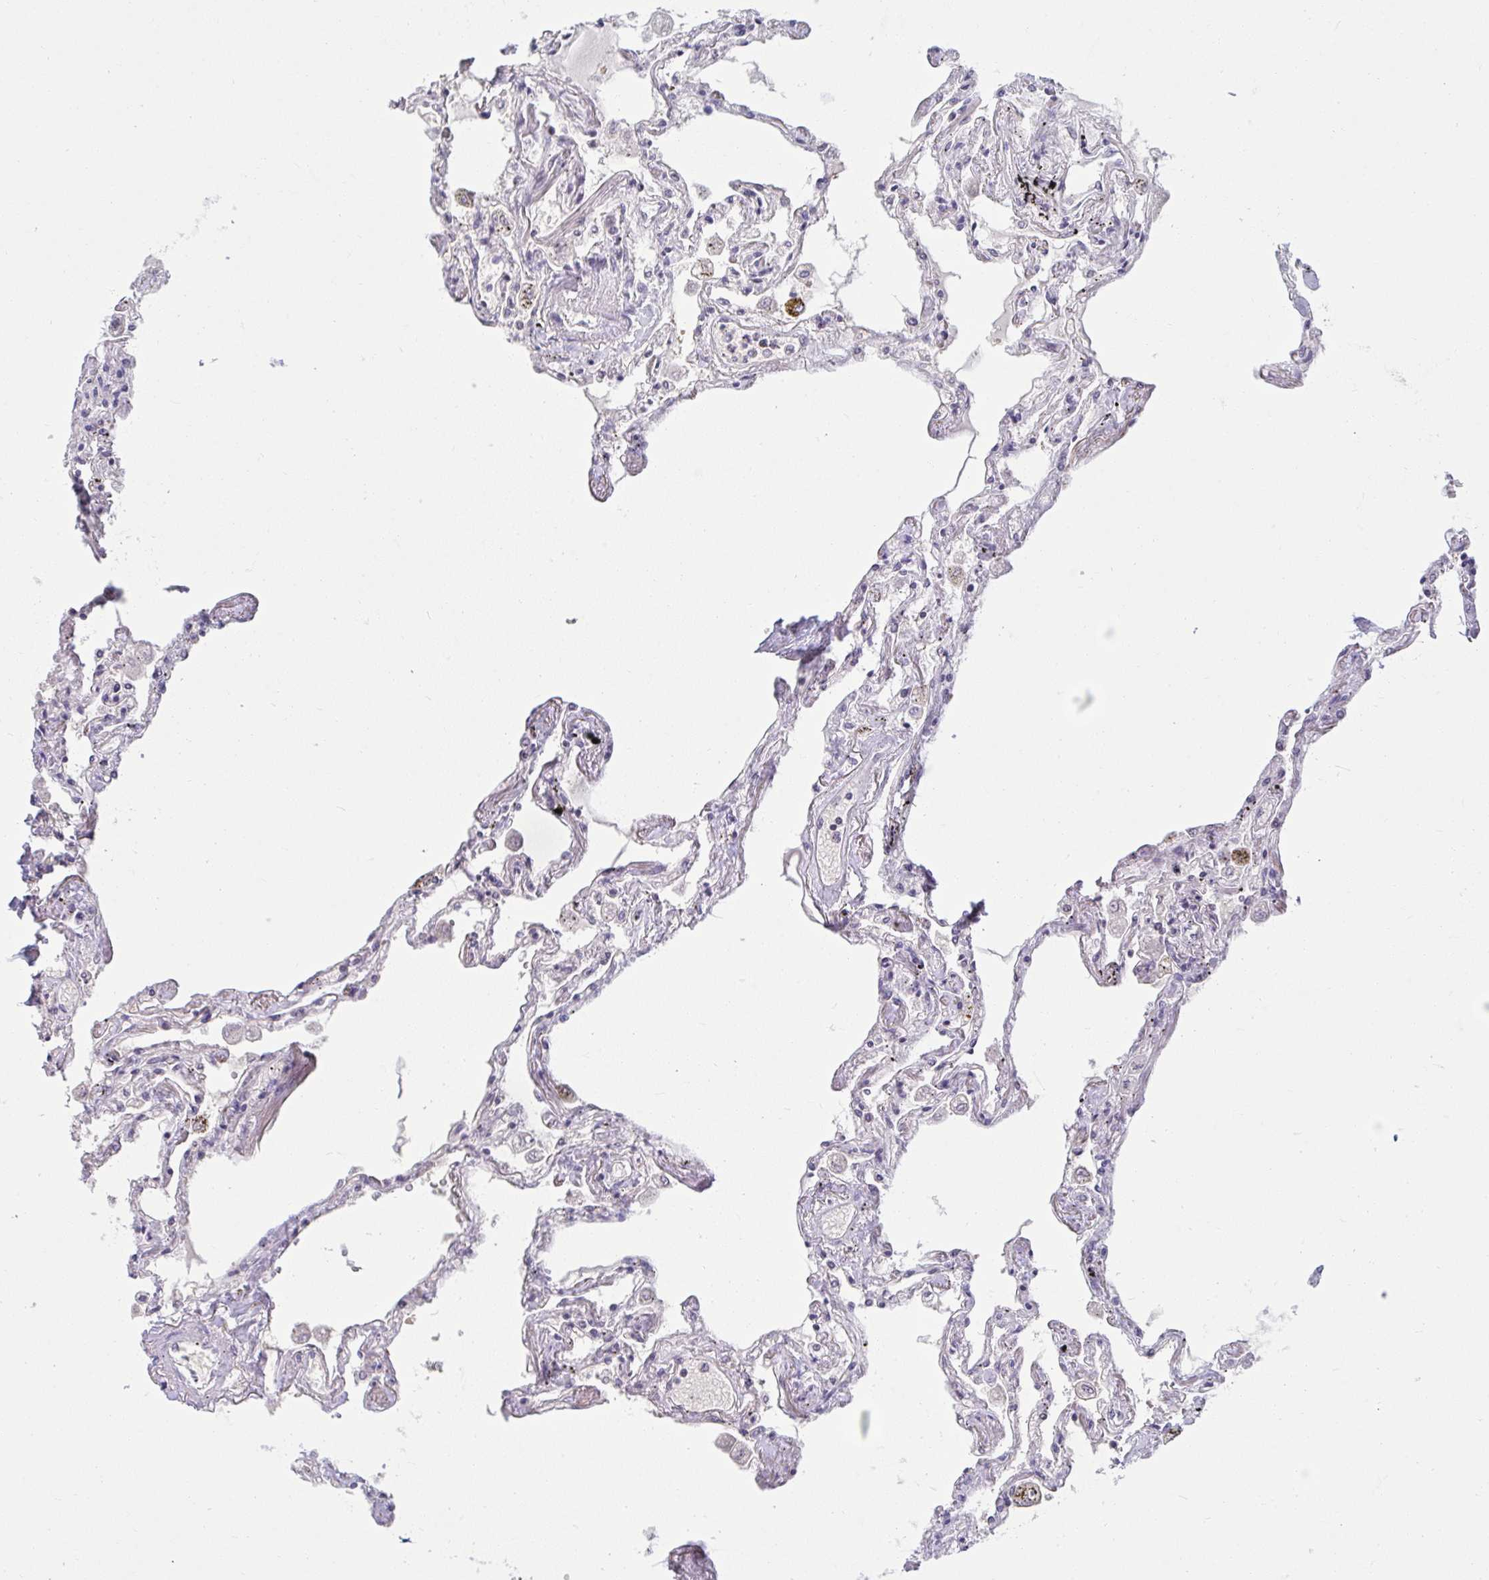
{"staining": {"intensity": "negative", "quantity": "none", "location": "none"}, "tissue": "lung", "cell_type": "Alveolar cells", "image_type": "normal", "snomed": [{"axis": "morphology", "description": "Normal tissue, NOS"}, {"axis": "morphology", "description": "Adenocarcinoma, NOS"}, {"axis": "topography", "description": "Cartilage tissue"}, {"axis": "topography", "description": "Lung"}], "caption": "Photomicrograph shows no significant protein expression in alveolar cells of normal lung. Nuclei are stained in blue.", "gene": "RNASEH1", "patient": {"sex": "female", "age": 67}}